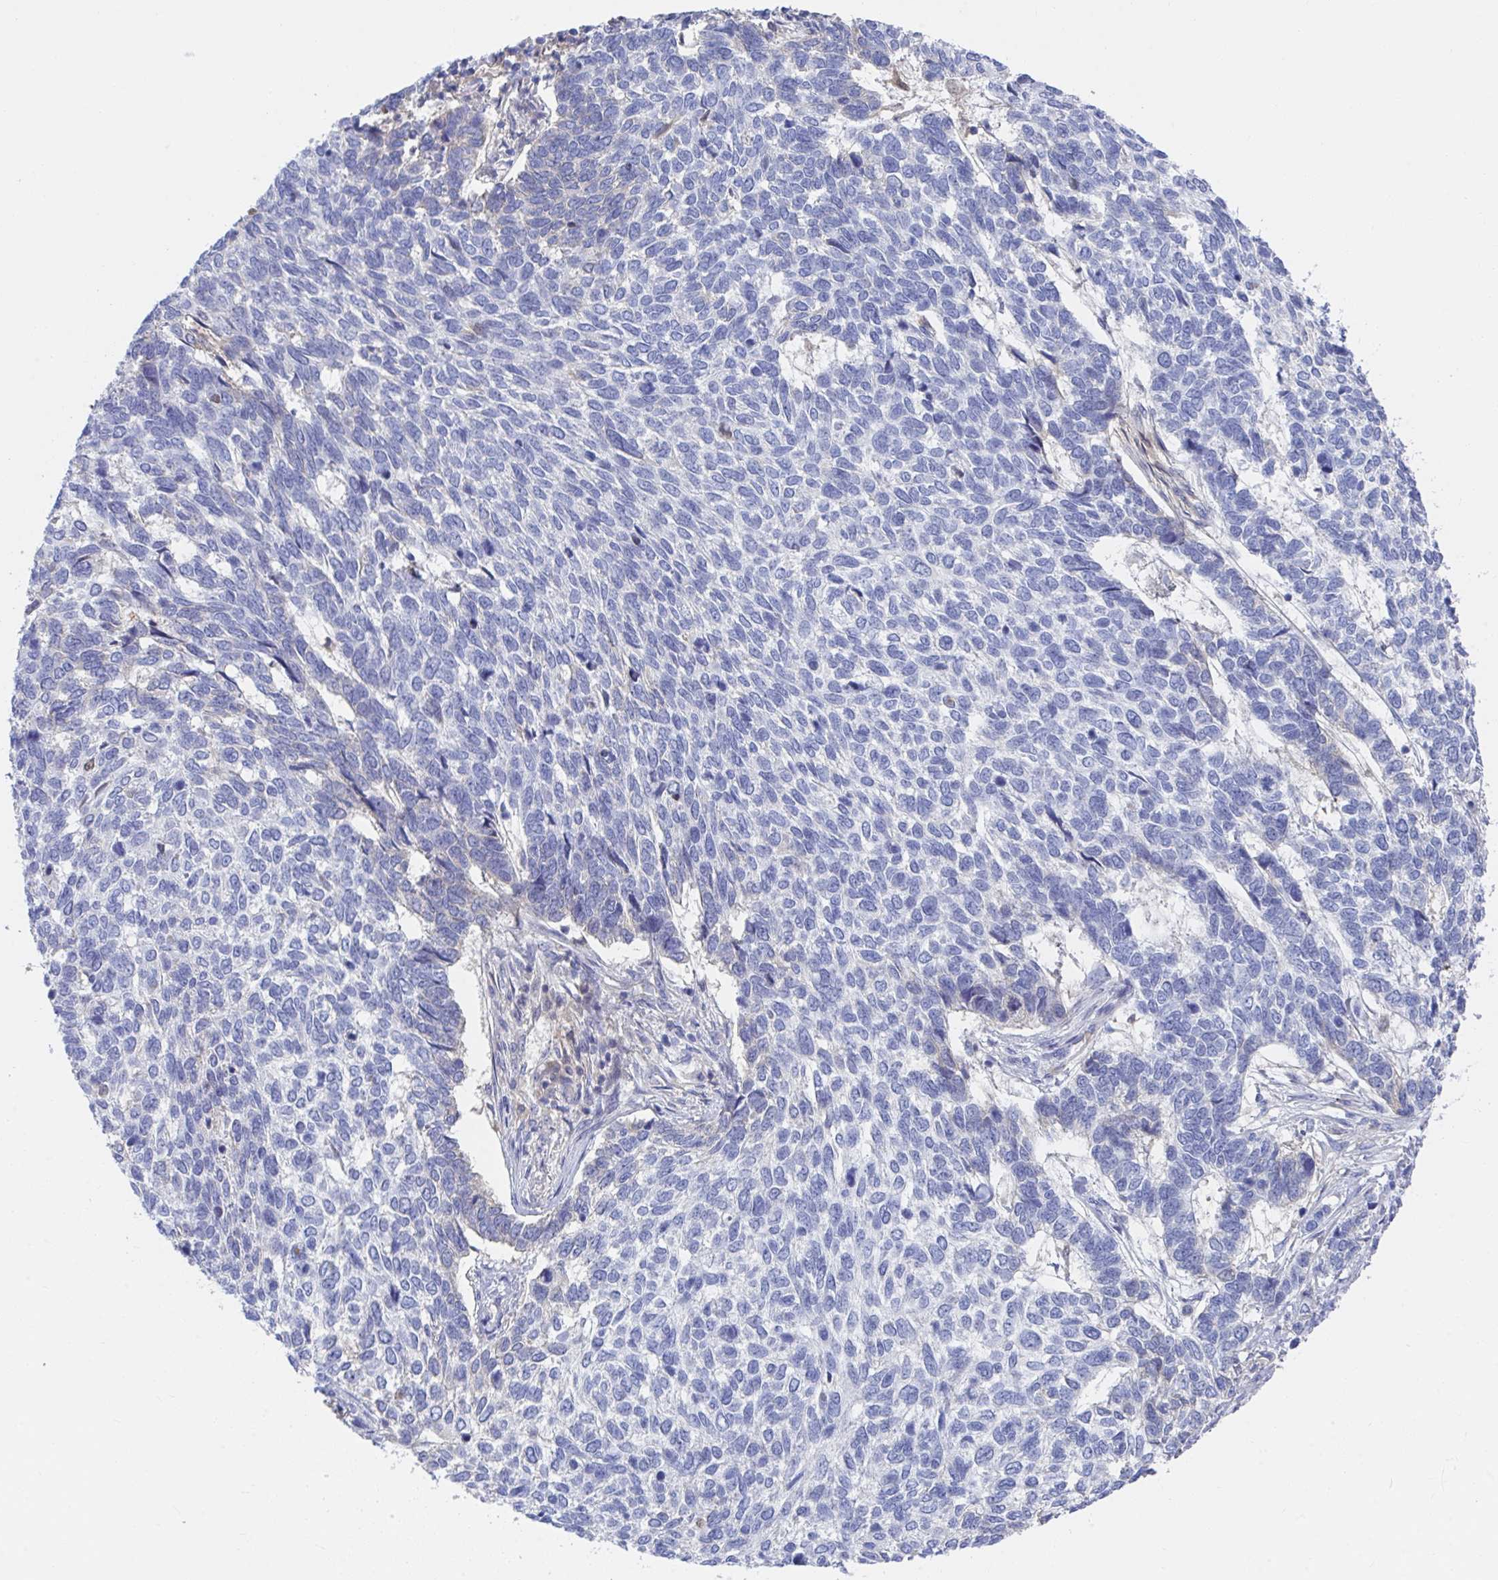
{"staining": {"intensity": "negative", "quantity": "none", "location": "none"}, "tissue": "skin cancer", "cell_type": "Tumor cells", "image_type": "cancer", "snomed": [{"axis": "morphology", "description": "Basal cell carcinoma"}, {"axis": "topography", "description": "Skin"}], "caption": "Immunohistochemistry photomicrograph of neoplastic tissue: skin basal cell carcinoma stained with DAB exhibits no significant protein expression in tumor cells. The staining is performed using DAB brown chromogen with nuclei counter-stained in using hematoxylin.", "gene": "TNFAIP6", "patient": {"sex": "female", "age": 65}}